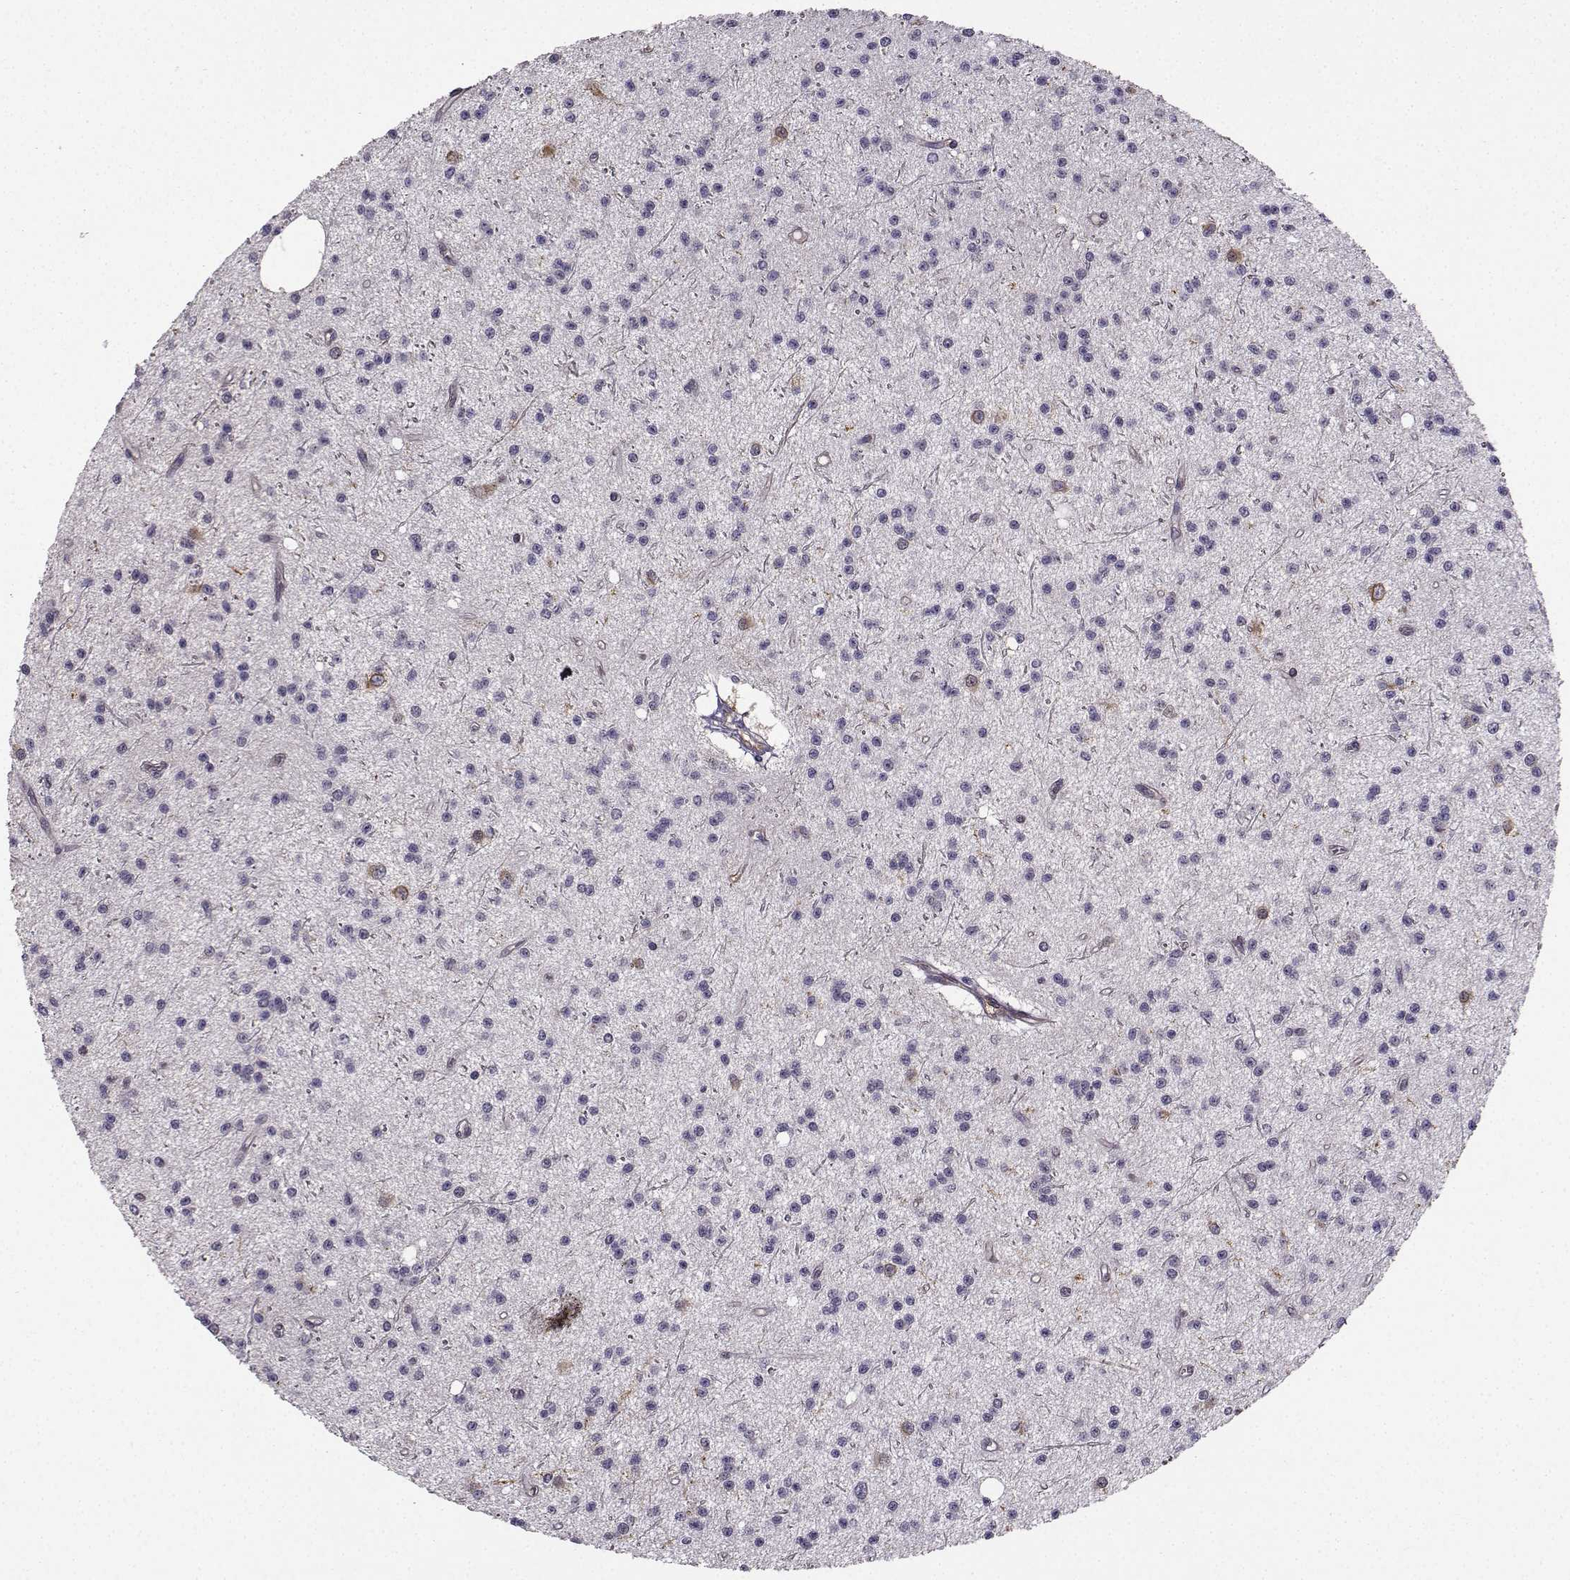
{"staining": {"intensity": "negative", "quantity": "none", "location": "none"}, "tissue": "glioma", "cell_type": "Tumor cells", "image_type": "cancer", "snomed": [{"axis": "morphology", "description": "Glioma, malignant, Low grade"}, {"axis": "topography", "description": "Brain"}], "caption": "There is no significant positivity in tumor cells of malignant glioma (low-grade).", "gene": "NQO1", "patient": {"sex": "male", "age": 27}}